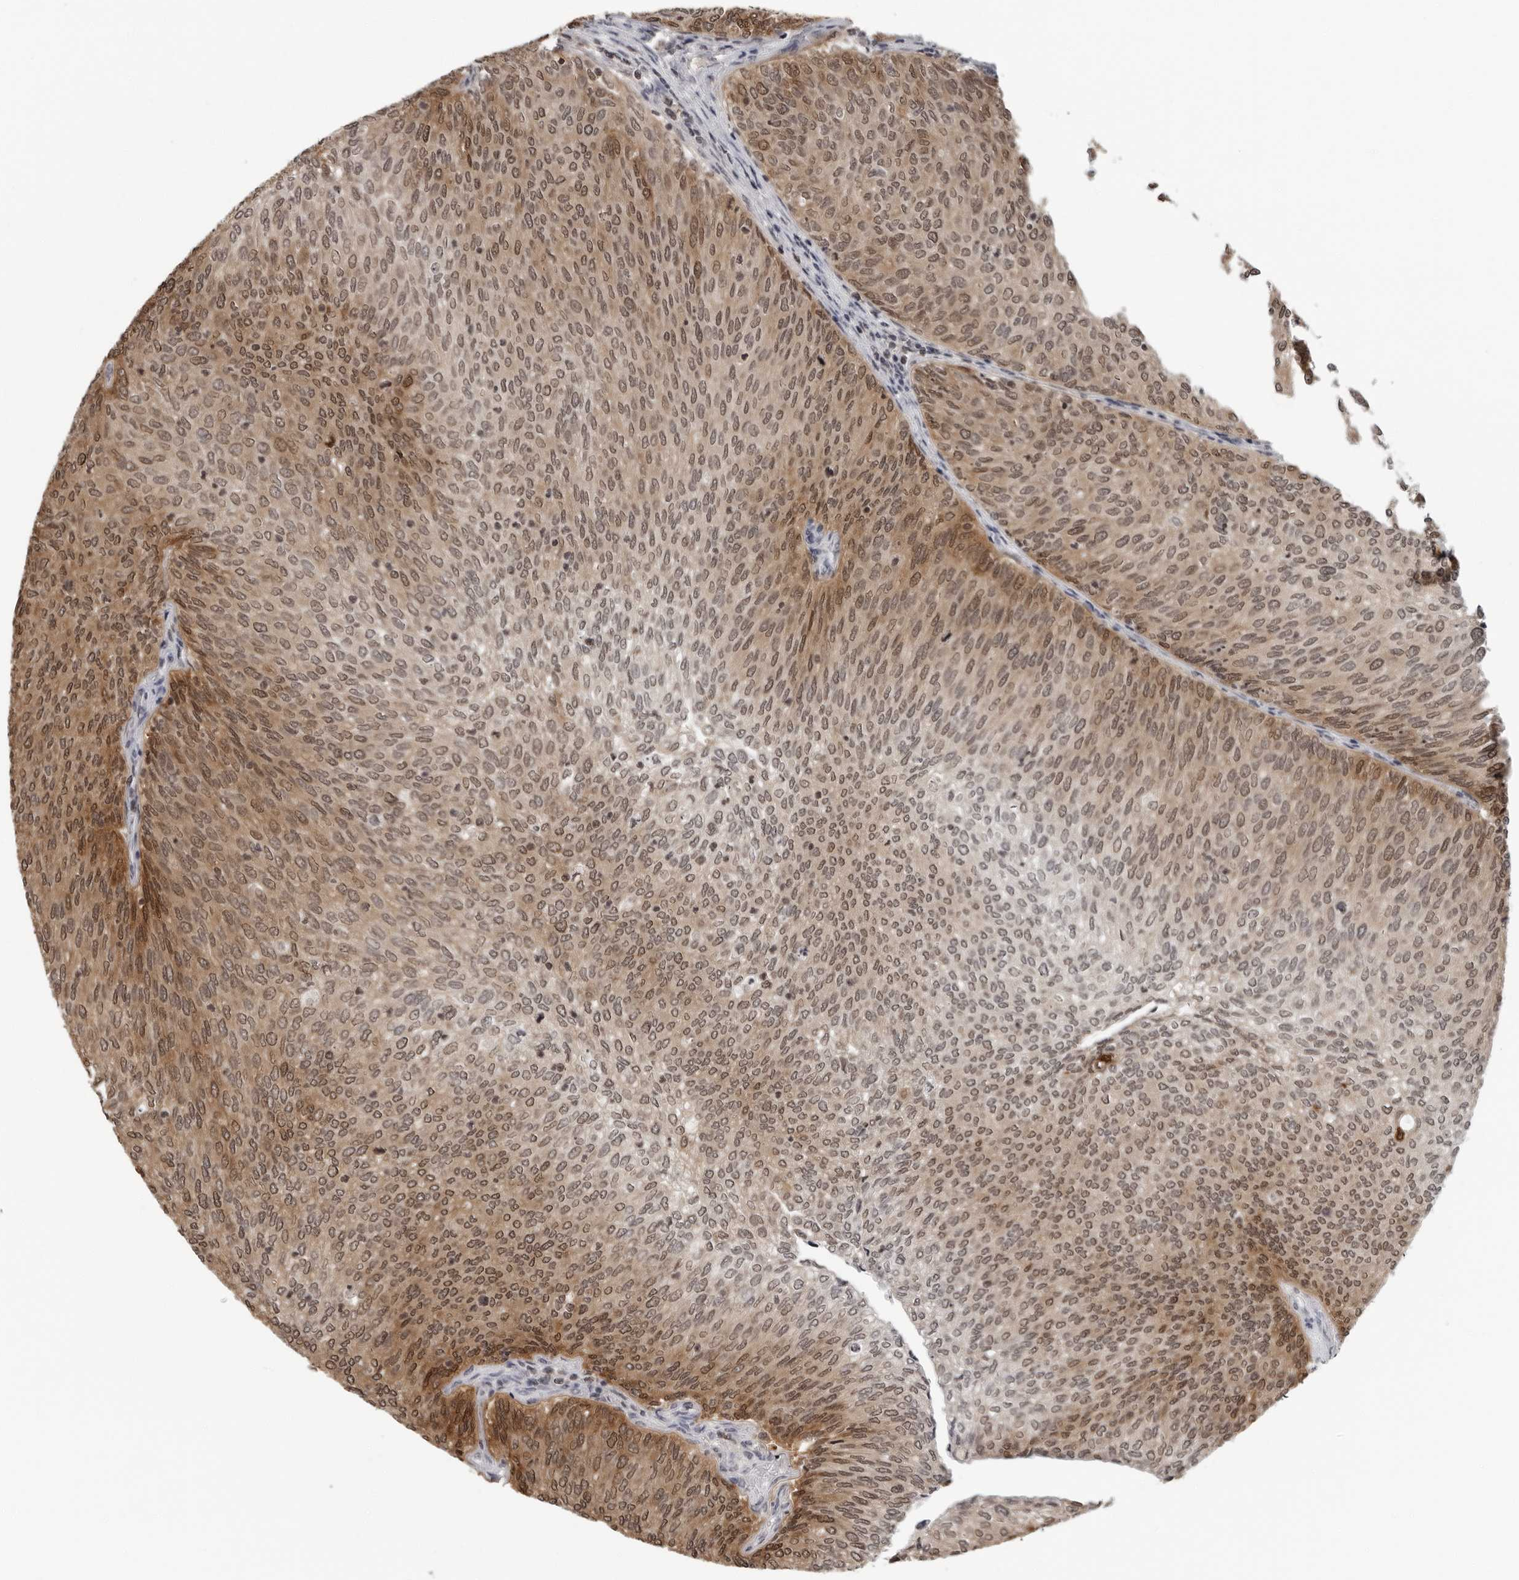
{"staining": {"intensity": "moderate", "quantity": ">75%", "location": "cytoplasmic/membranous,nuclear"}, "tissue": "urothelial cancer", "cell_type": "Tumor cells", "image_type": "cancer", "snomed": [{"axis": "morphology", "description": "Urothelial carcinoma, Low grade"}, {"axis": "topography", "description": "Urinary bladder"}], "caption": "A micrograph showing moderate cytoplasmic/membranous and nuclear positivity in about >75% of tumor cells in urothelial carcinoma (low-grade), as visualized by brown immunohistochemical staining.", "gene": "HSPH1", "patient": {"sex": "female", "age": 79}}